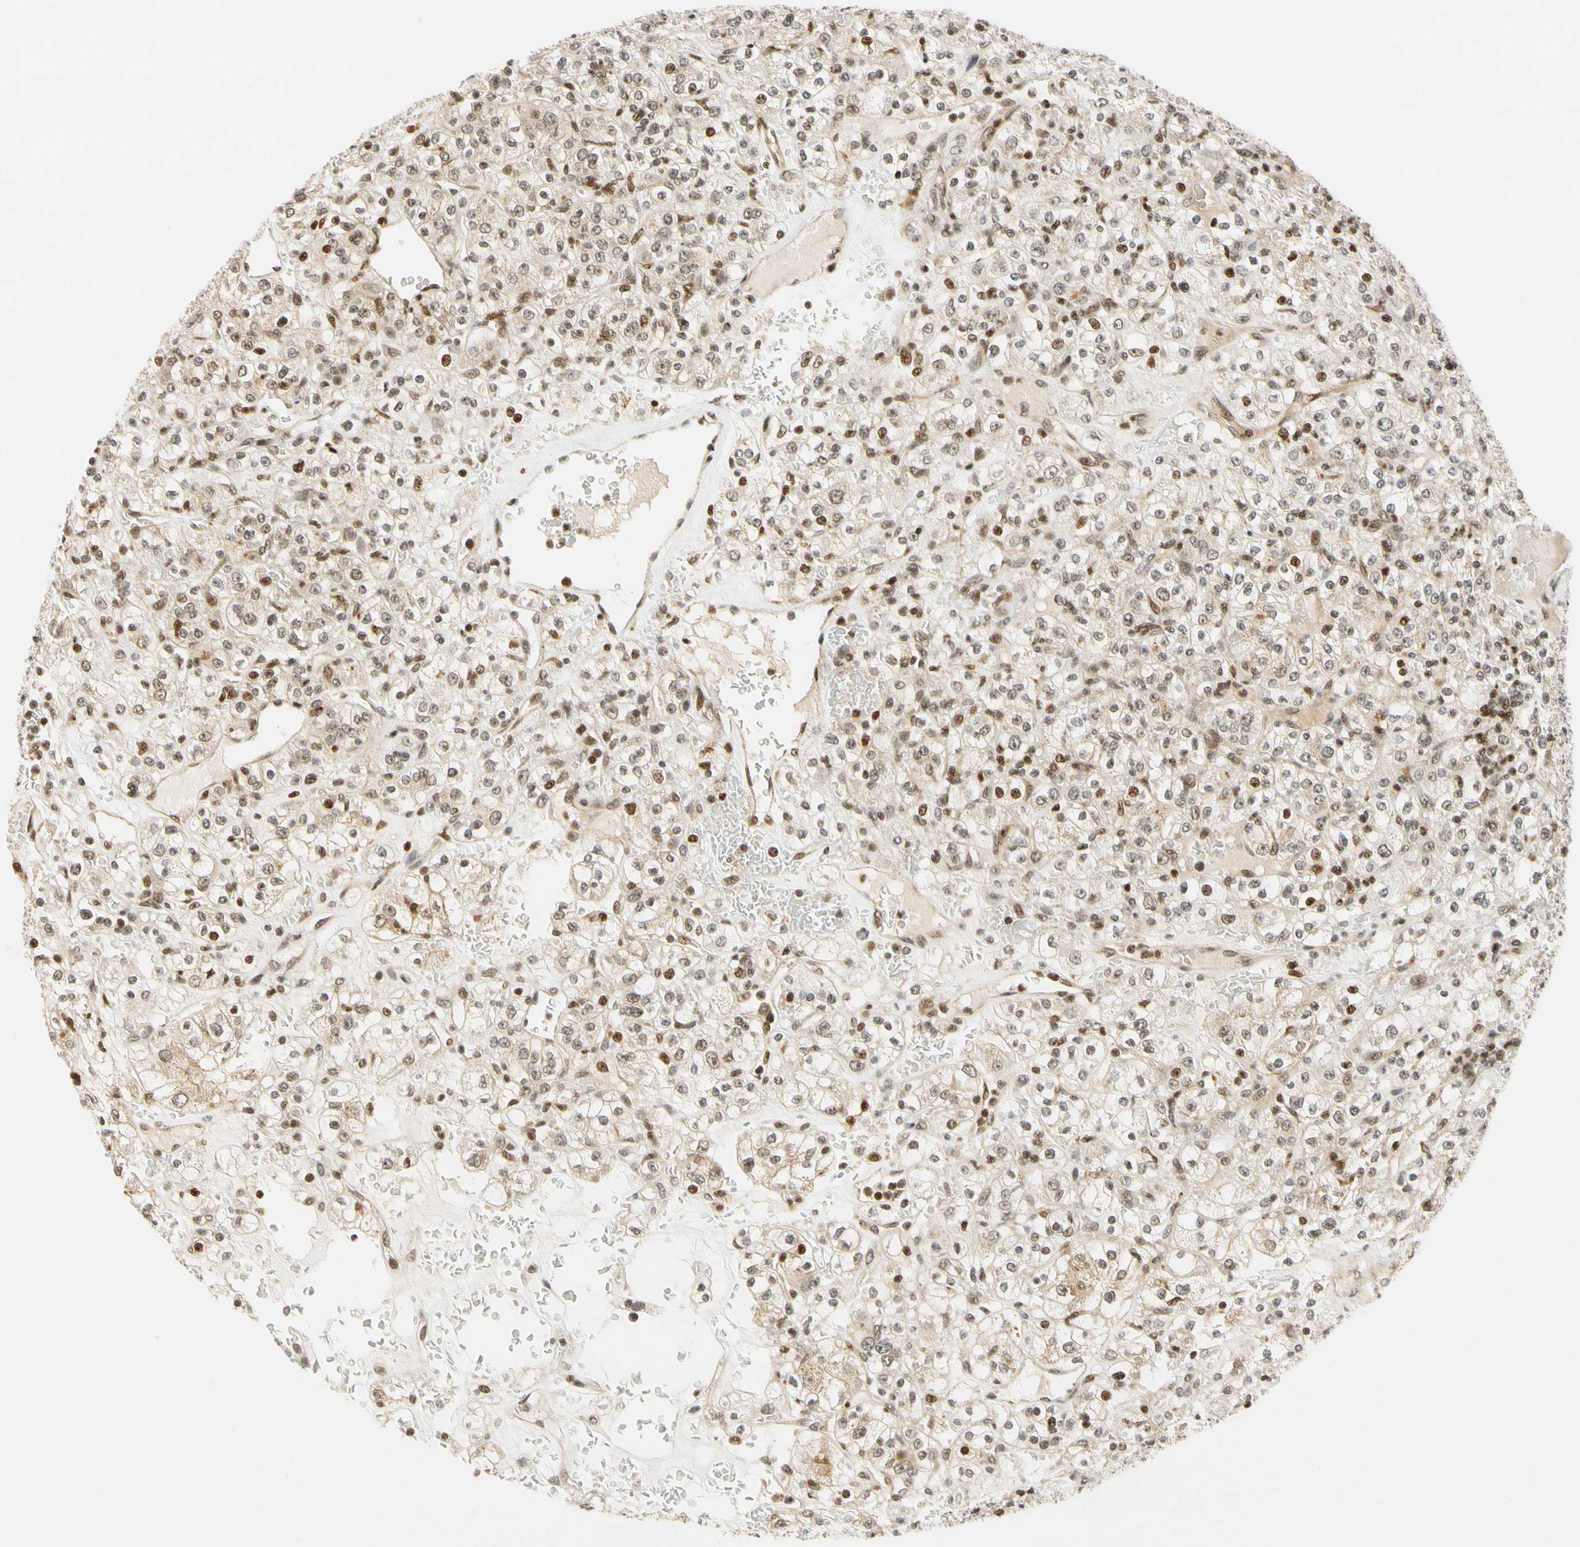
{"staining": {"intensity": "moderate", "quantity": ">75%", "location": "nuclear"}, "tissue": "renal cancer", "cell_type": "Tumor cells", "image_type": "cancer", "snomed": [{"axis": "morphology", "description": "Normal tissue, NOS"}, {"axis": "morphology", "description": "Adenocarcinoma, NOS"}, {"axis": "topography", "description": "Kidney"}], "caption": "High-magnification brightfield microscopy of renal adenocarcinoma stained with DAB (brown) and counterstained with hematoxylin (blue). tumor cells exhibit moderate nuclear expression is appreciated in about>75% of cells.", "gene": "CDK7", "patient": {"sex": "female", "age": 72}}